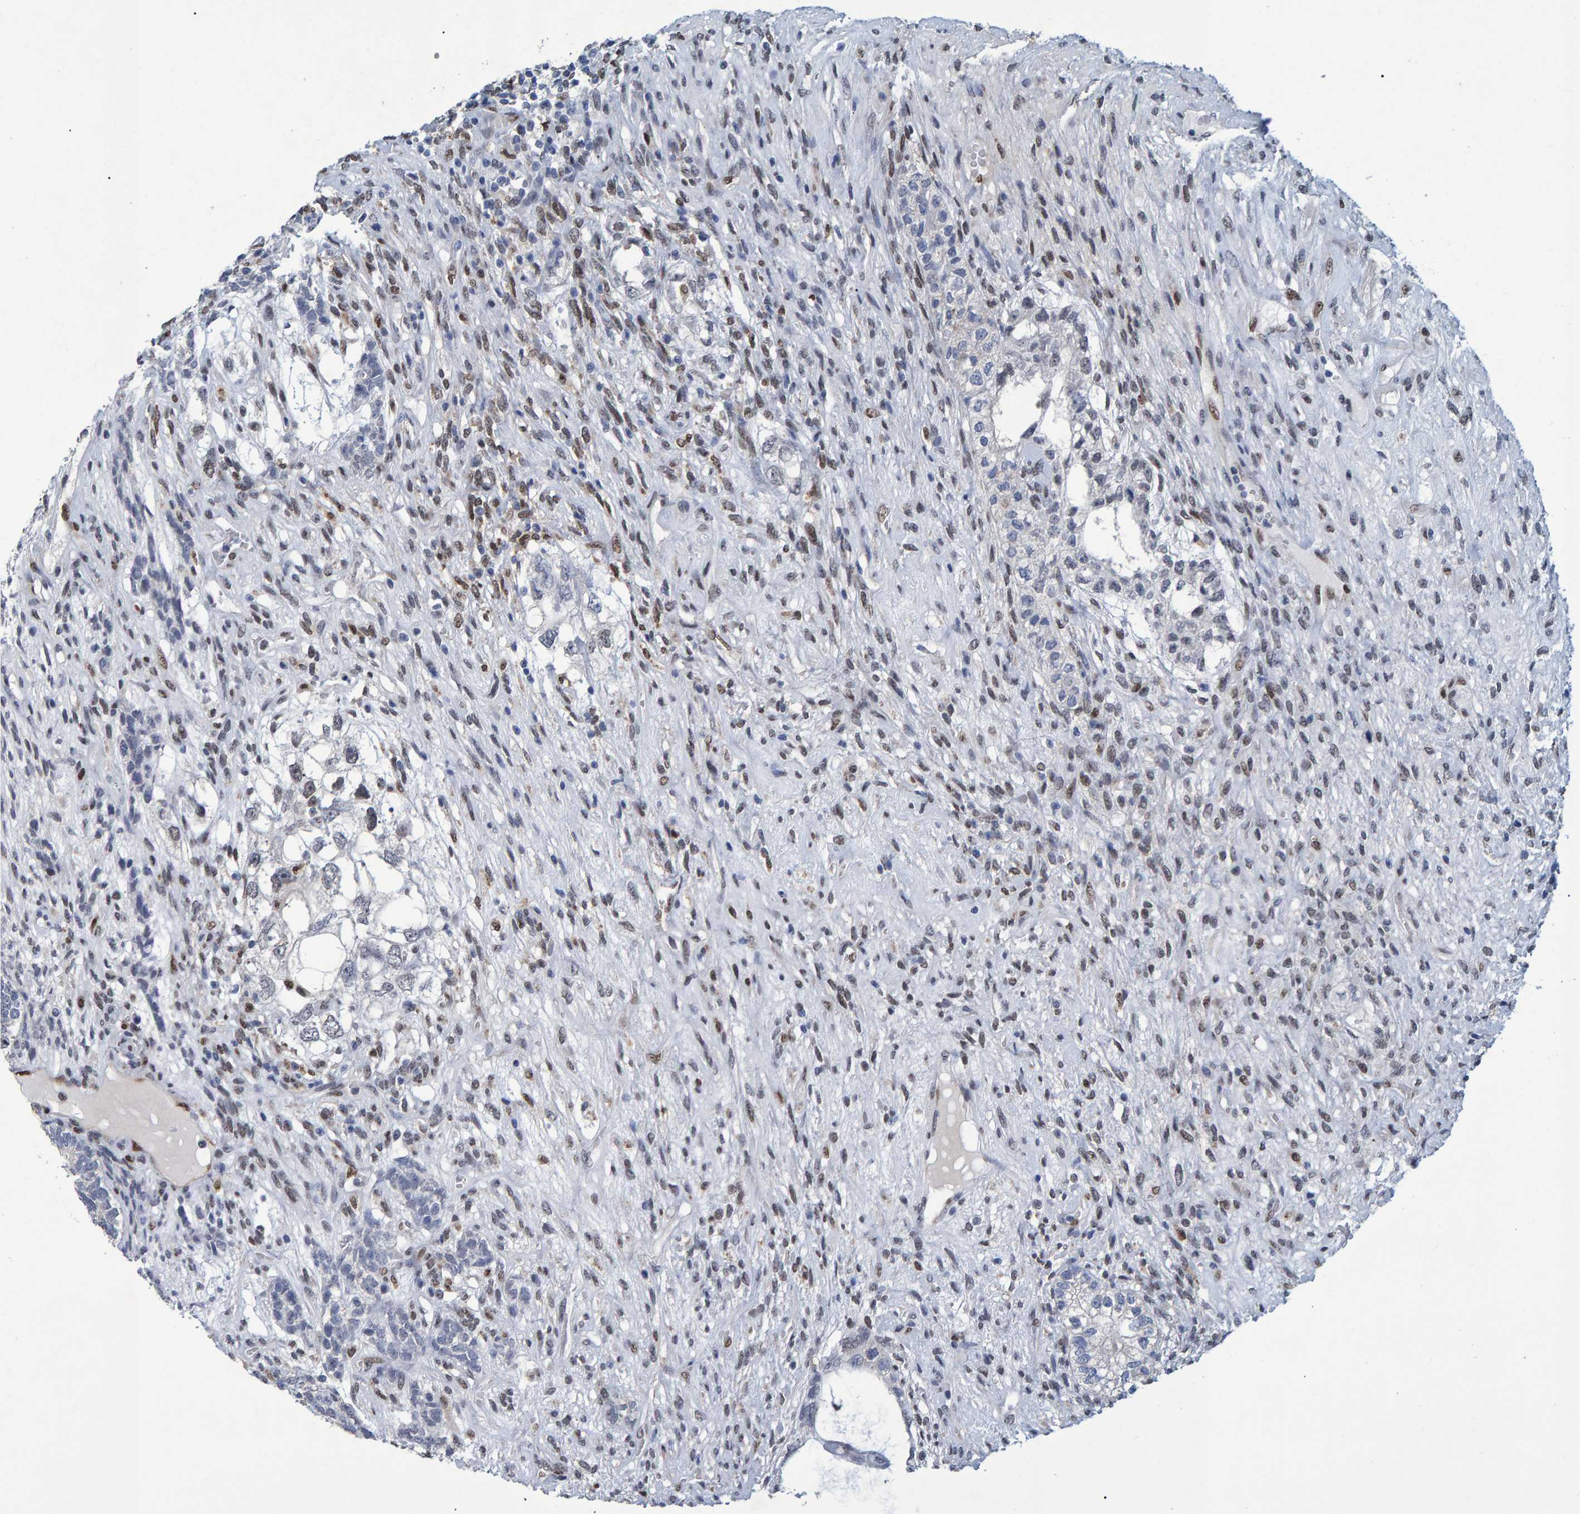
{"staining": {"intensity": "negative", "quantity": "none", "location": "none"}, "tissue": "testis cancer", "cell_type": "Tumor cells", "image_type": "cancer", "snomed": [{"axis": "morphology", "description": "Seminoma, NOS"}, {"axis": "topography", "description": "Testis"}], "caption": "DAB (3,3'-diaminobenzidine) immunohistochemical staining of testis cancer (seminoma) demonstrates no significant positivity in tumor cells.", "gene": "QKI", "patient": {"sex": "male", "age": 28}}